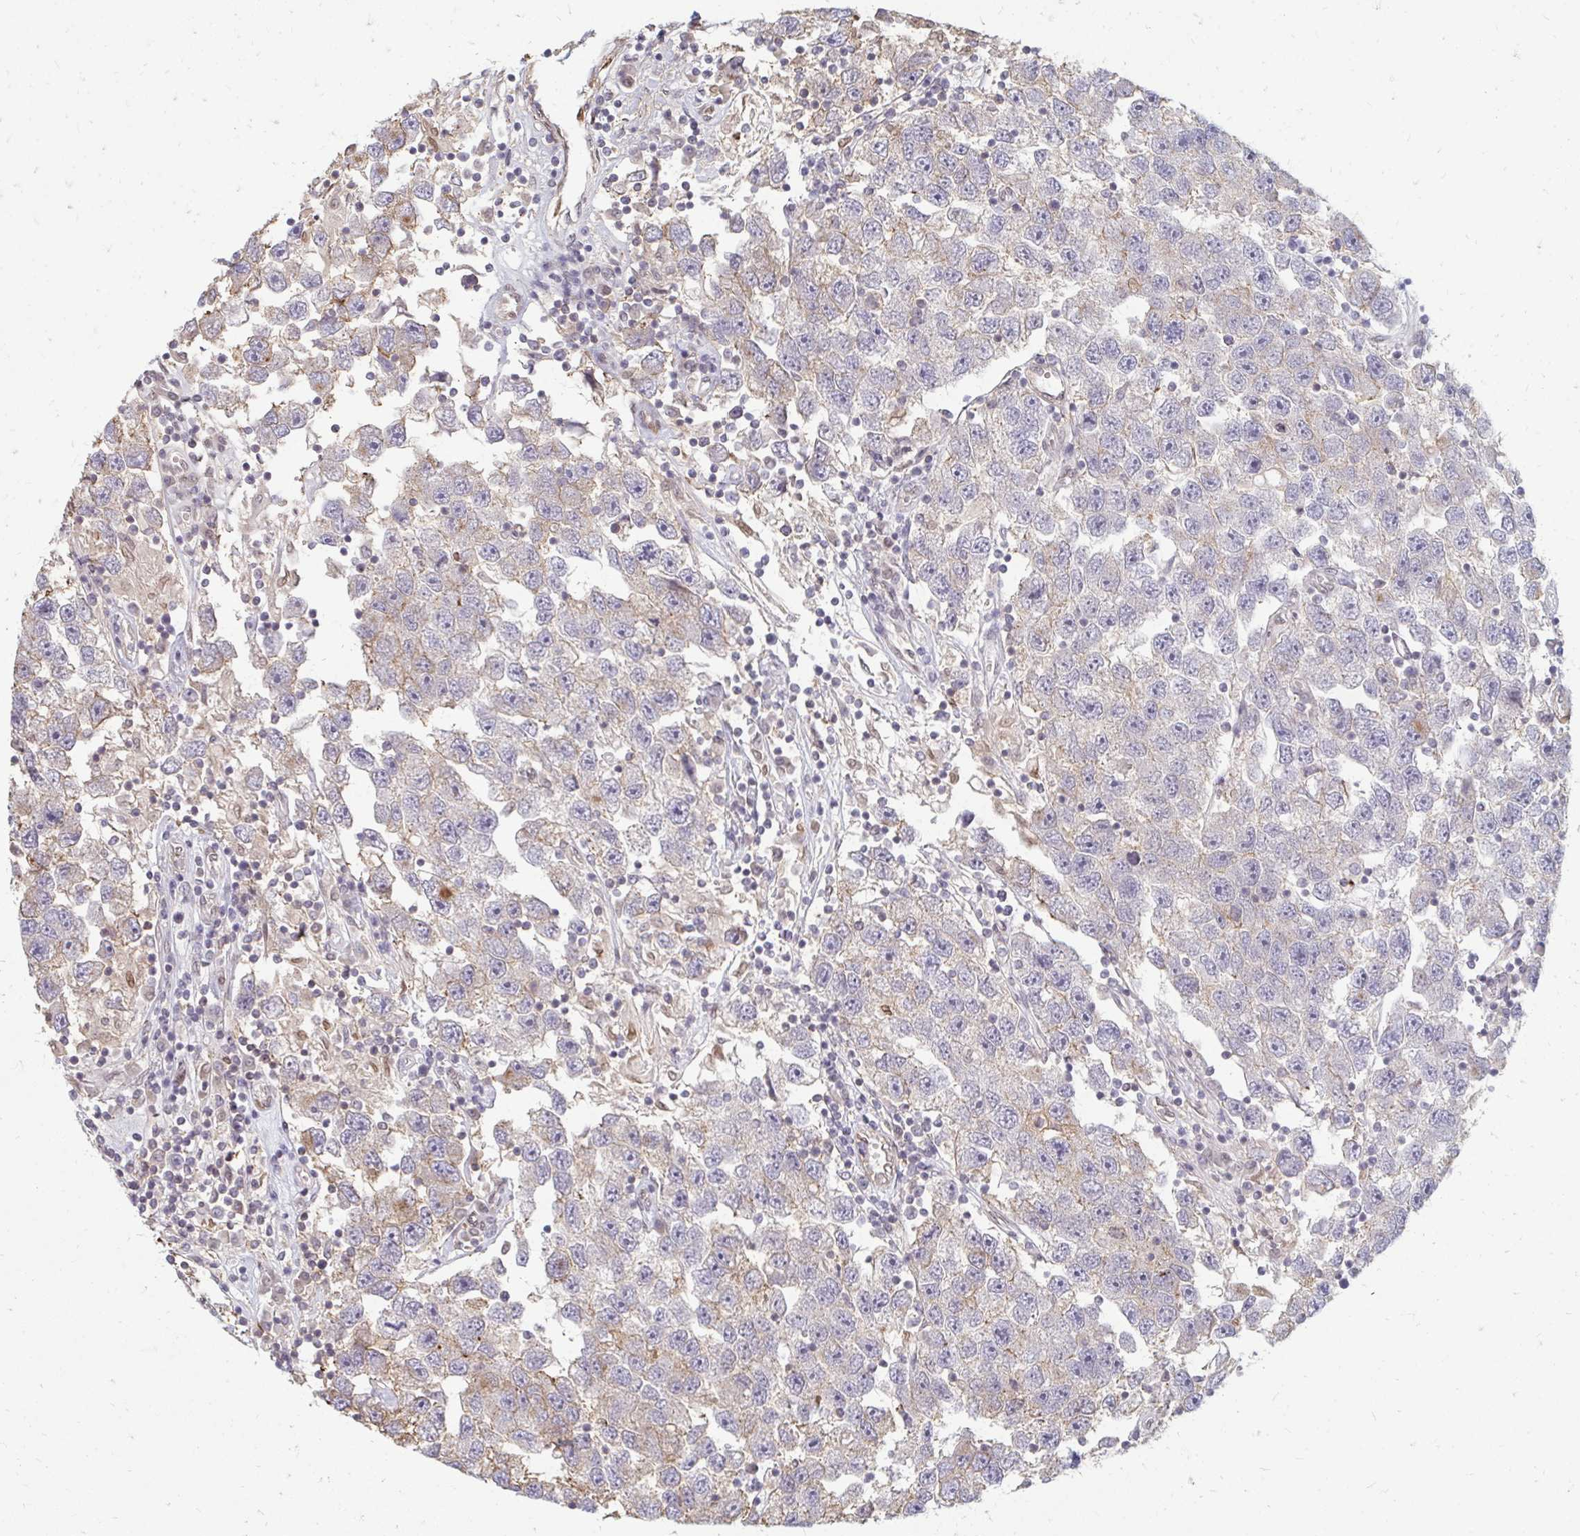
{"staining": {"intensity": "weak", "quantity": "<25%", "location": "cytoplasmic/membranous"}, "tissue": "testis cancer", "cell_type": "Tumor cells", "image_type": "cancer", "snomed": [{"axis": "morphology", "description": "Seminoma, NOS"}, {"axis": "topography", "description": "Testis"}], "caption": "Immunohistochemical staining of human testis cancer displays no significant positivity in tumor cells. (Brightfield microscopy of DAB (3,3'-diaminobenzidine) IHC at high magnification).", "gene": "GPC5", "patient": {"sex": "male", "age": 26}}